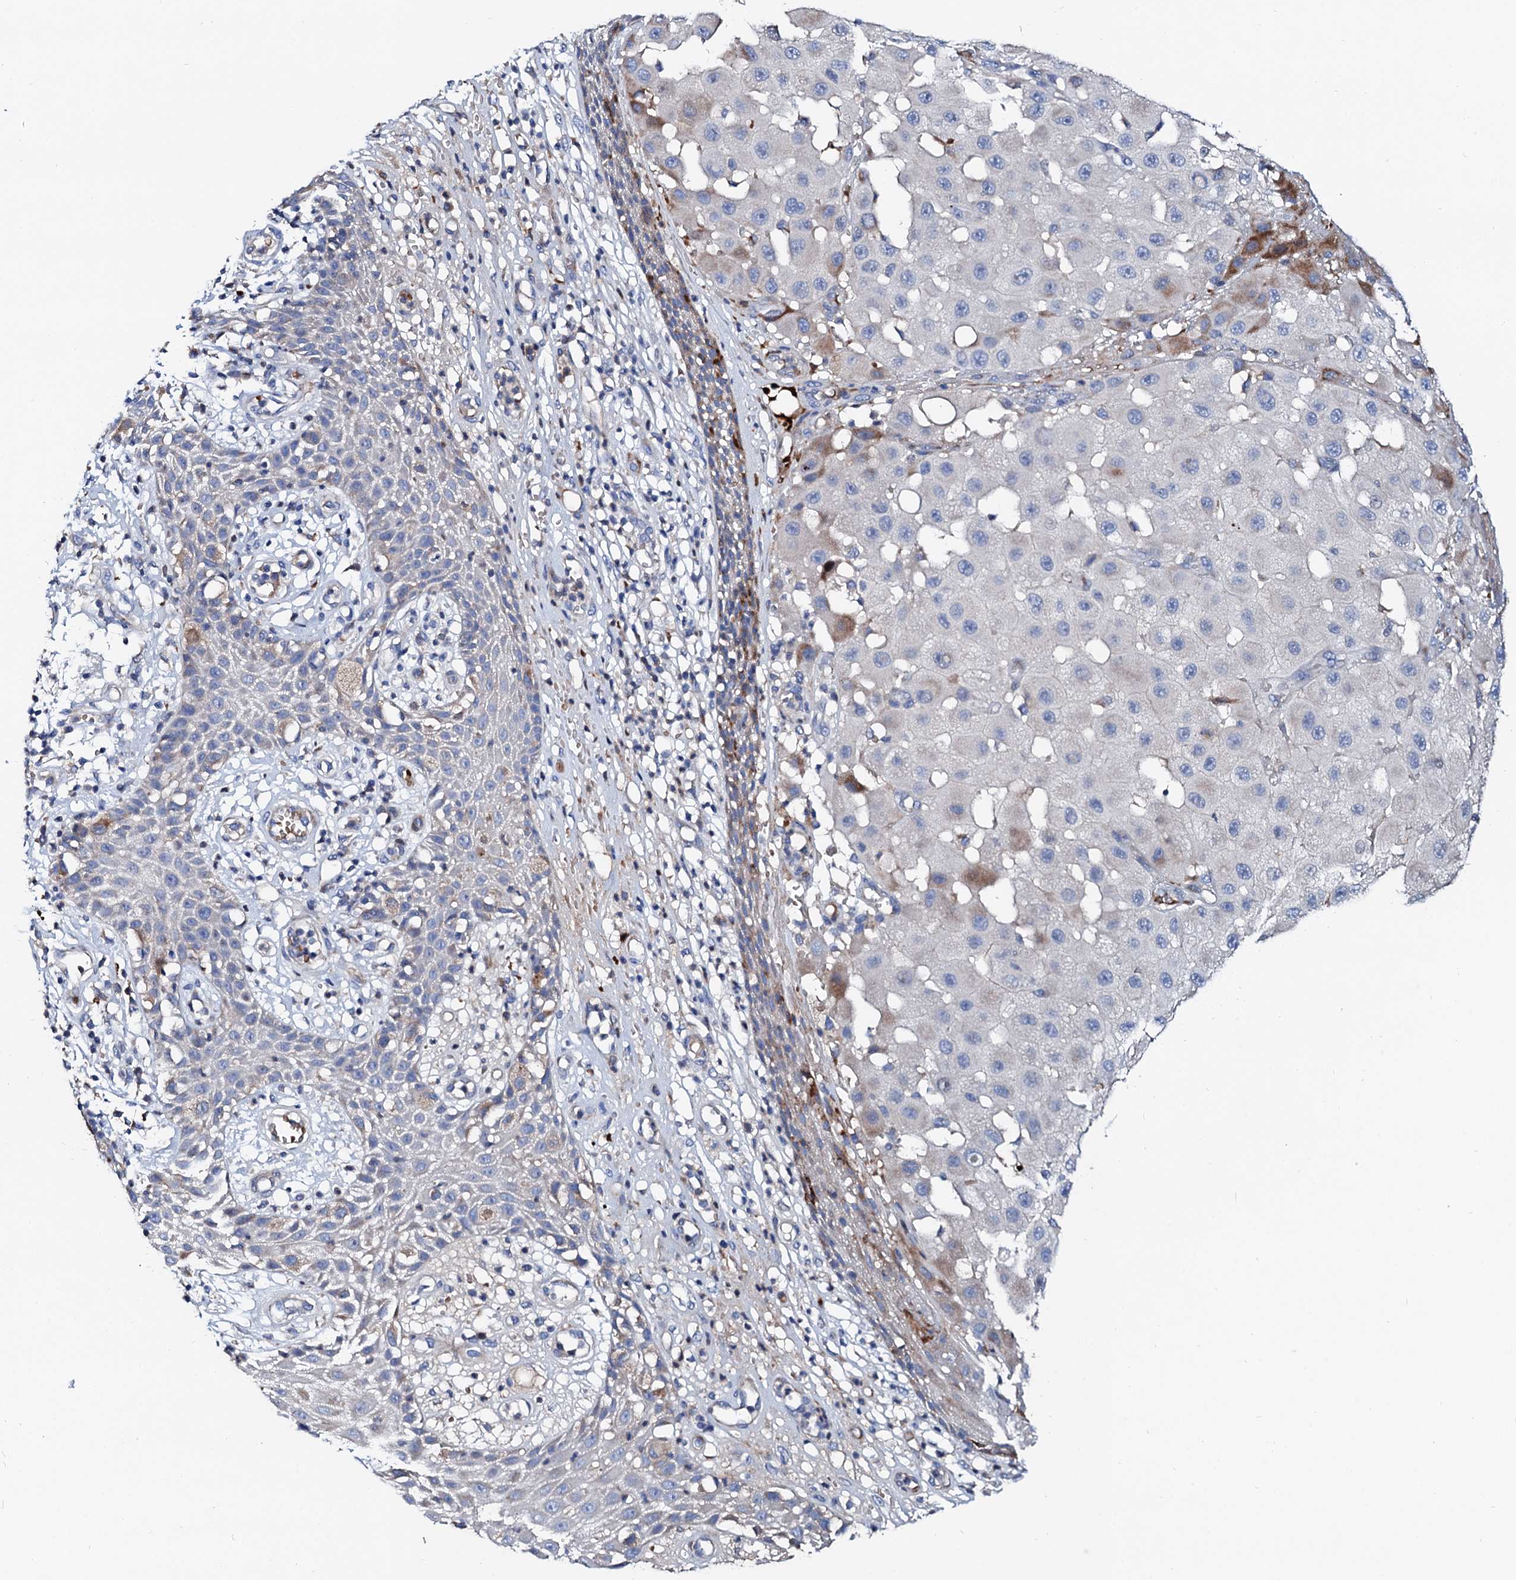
{"staining": {"intensity": "moderate", "quantity": "<25%", "location": "cytoplasmic/membranous"}, "tissue": "melanoma", "cell_type": "Tumor cells", "image_type": "cancer", "snomed": [{"axis": "morphology", "description": "Malignant melanoma, NOS"}, {"axis": "topography", "description": "Skin"}], "caption": "Melanoma stained with immunohistochemistry (IHC) shows moderate cytoplasmic/membranous expression in about <25% of tumor cells.", "gene": "SLC10A7", "patient": {"sex": "female", "age": 81}}